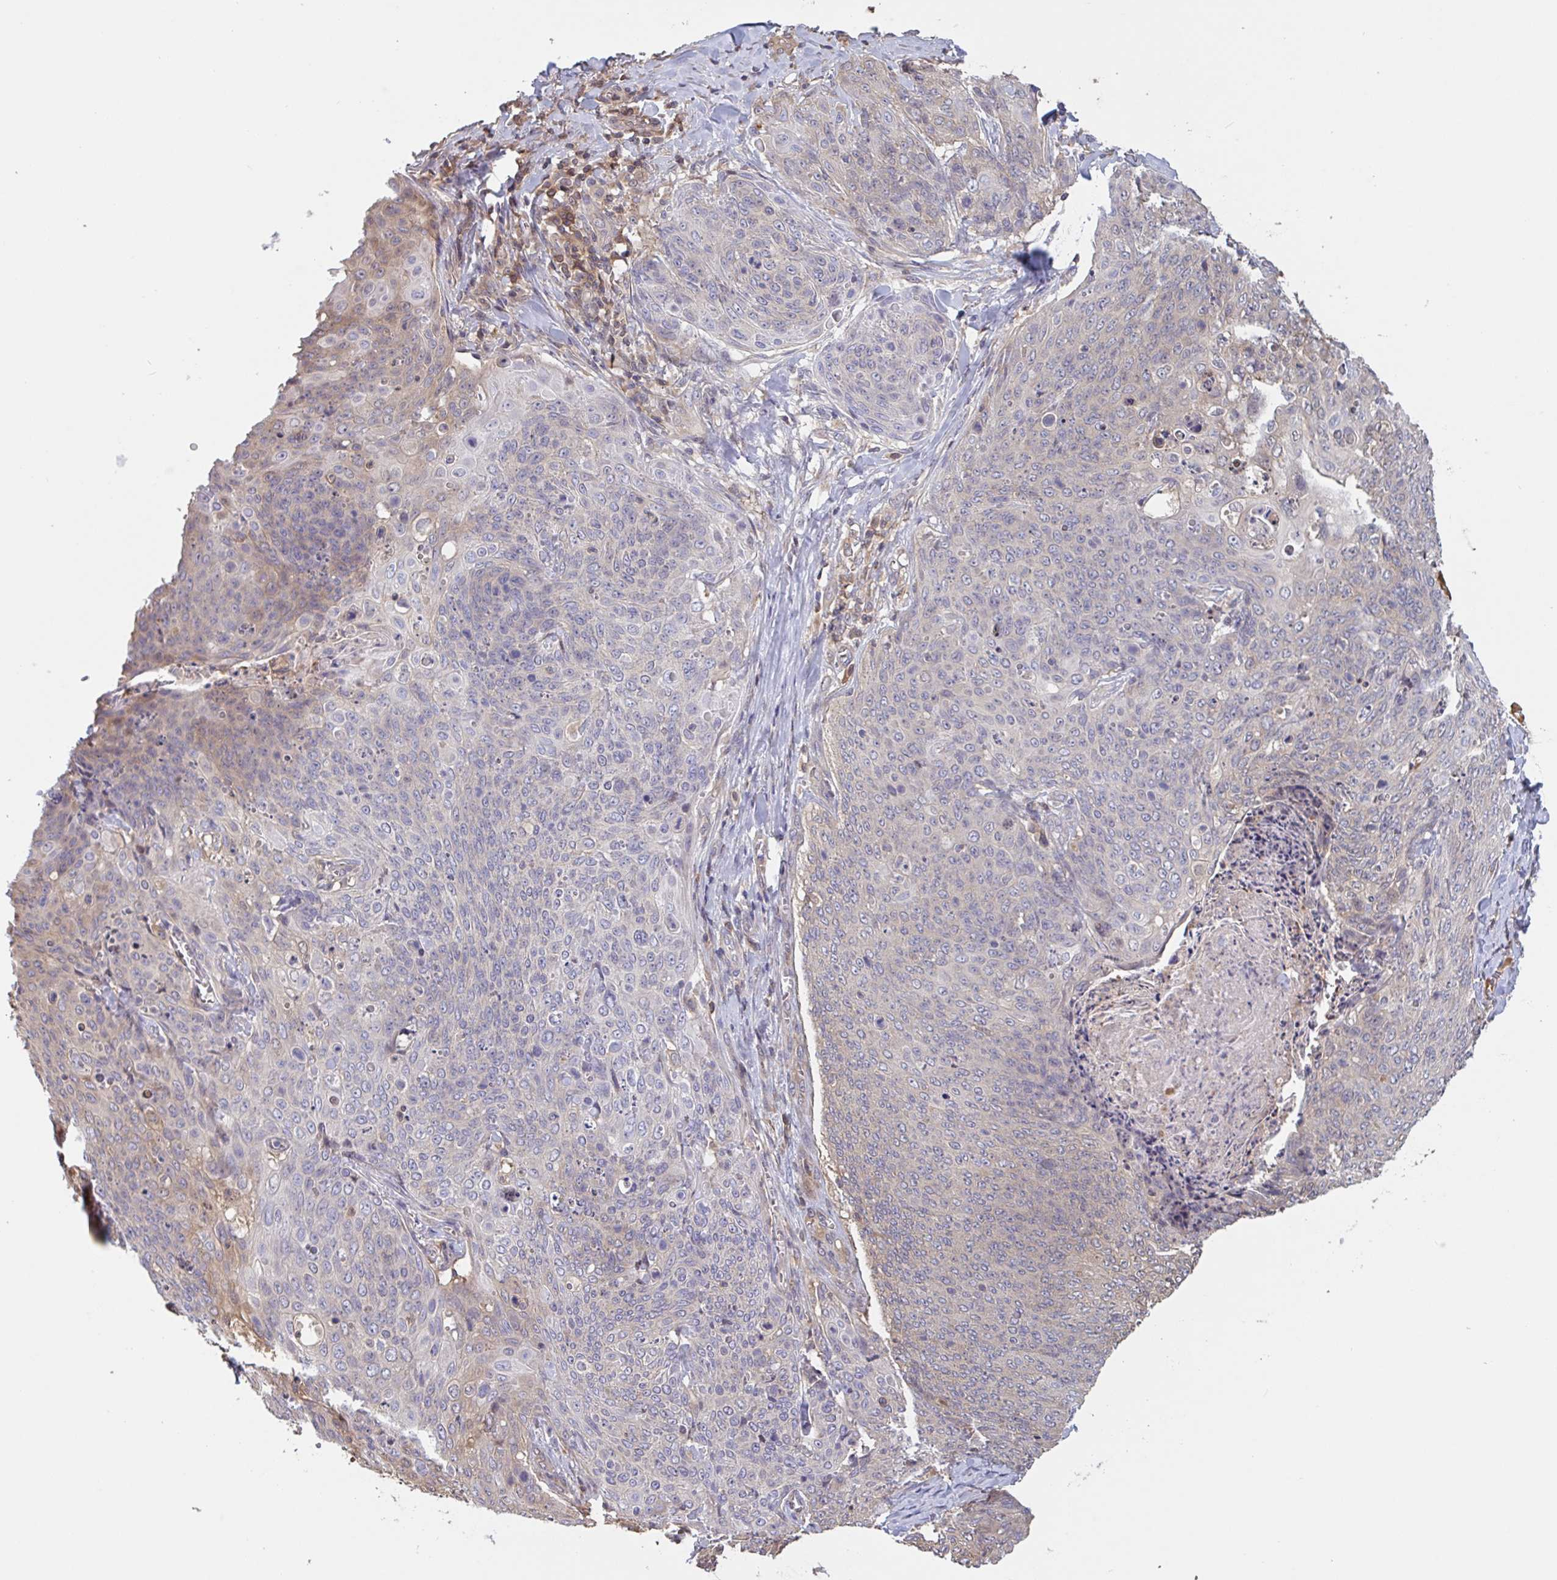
{"staining": {"intensity": "negative", "quantity": "none", "location": "none"}, "tissue": "skin cancer", "cell_type": "Tumor cells", "image_type": "cancer", "snomed": [{"axis": "morphology", "description": "Squamous cell carcinoma, NOS"}, {"axis": "topography", "description": "Skin"}, {"axis": "topography", "description": "Vulva"}], "caption": "This is an immunohistochemistry histopathology image of human skin cancer (squamous cell carcinoma). There is no staining in tumor cells.", "gene": "OTOP2", "patient": {"sex": "female", "age": 85}}